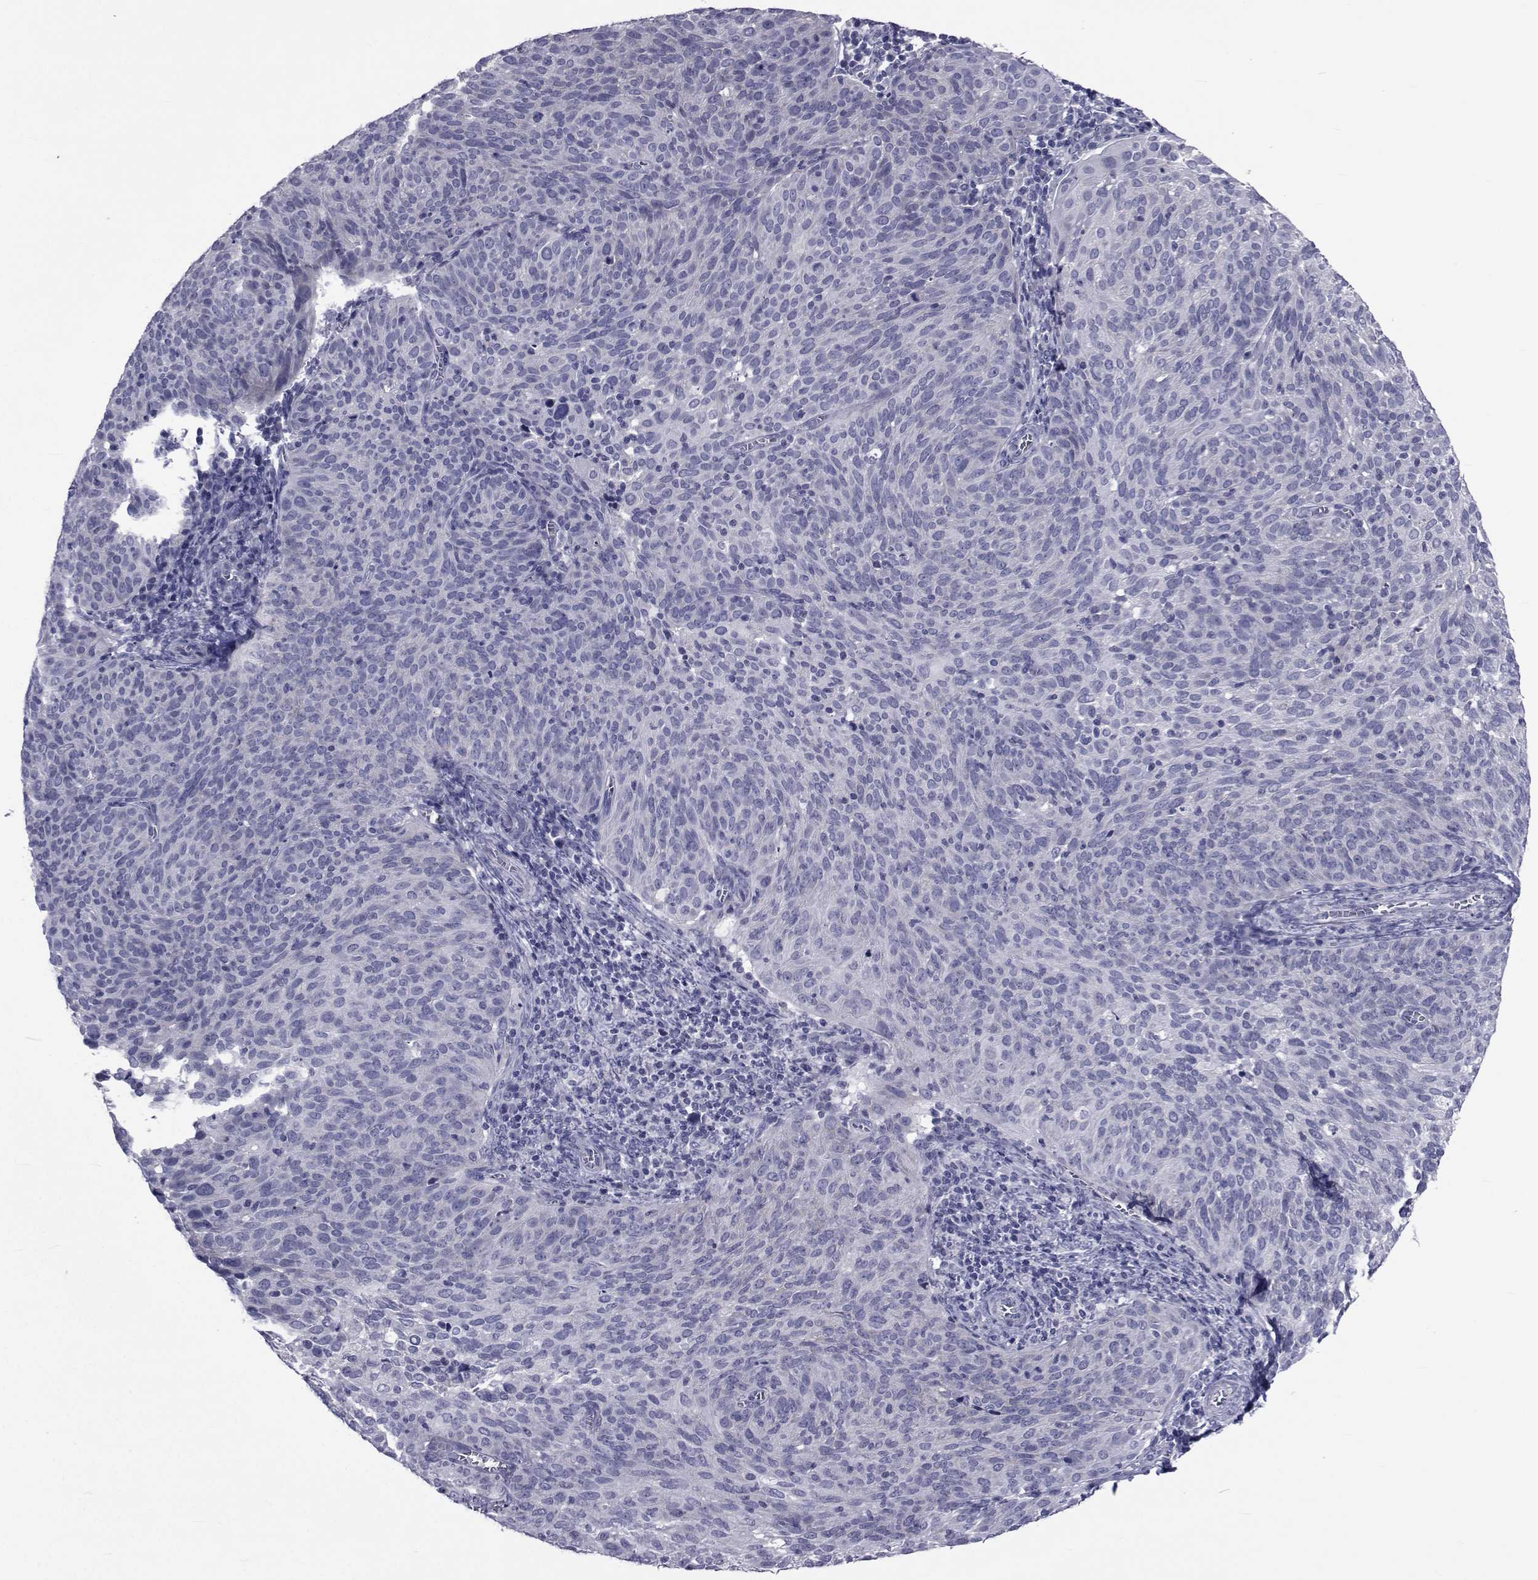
{"staining": {"intensity": "negative", "quantity": "none", "location": "none"}, "tissue": "cervical cancer", "cell_type": "Tumor cells", "image_type": "cancer", "snomed": [{"axis": "morphology", "description": "Squamous cell carcinoma, NOS"}, {"axis": "topography", "description": "Cervix"}], "caption": "A photomicrograph of human cervical cancer (squamous cell carcinoma) is negative for staining in tumor cells.", "gene": "GKAP1", "patient": {"sex": "female", "age": 39}}